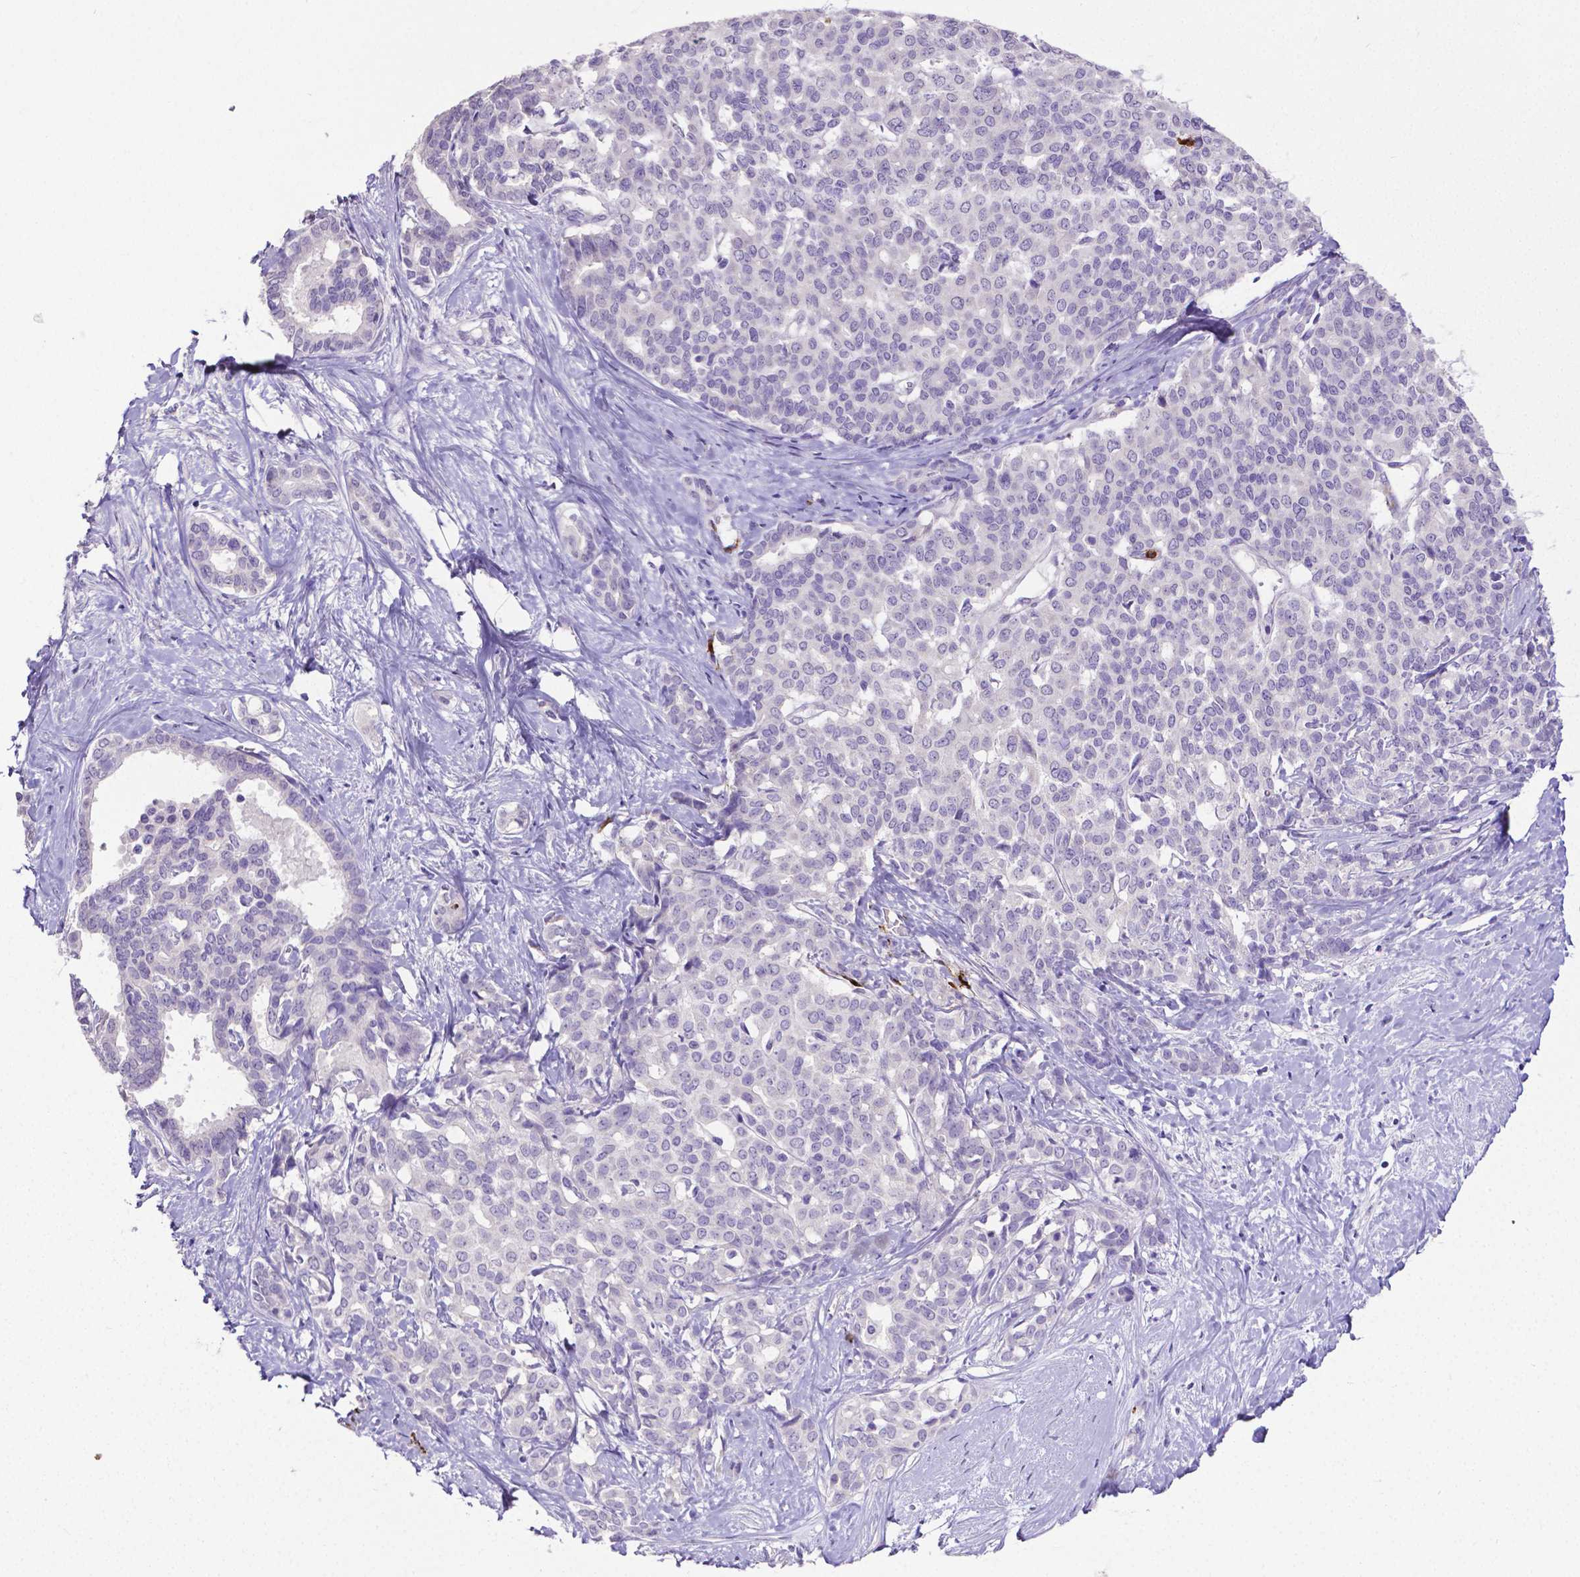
{"staining": {"intensity": "negative", "quantity": "none", "location": "none"}, "tissue": "liver cancer", "cell_type": "Tumor cells", "image_type": "cancer", "snomed": [{"axis": "morphology", "description": "Cholangiocarcinoma"}, {"axis": "topography", "description": "Liver"}], "caption": "Liver cancer was stained to show a protein in brown. There is no significant expression in tumor cells.", "gene": "MMP9", "patient": {"sex": "female", "age": 47}}